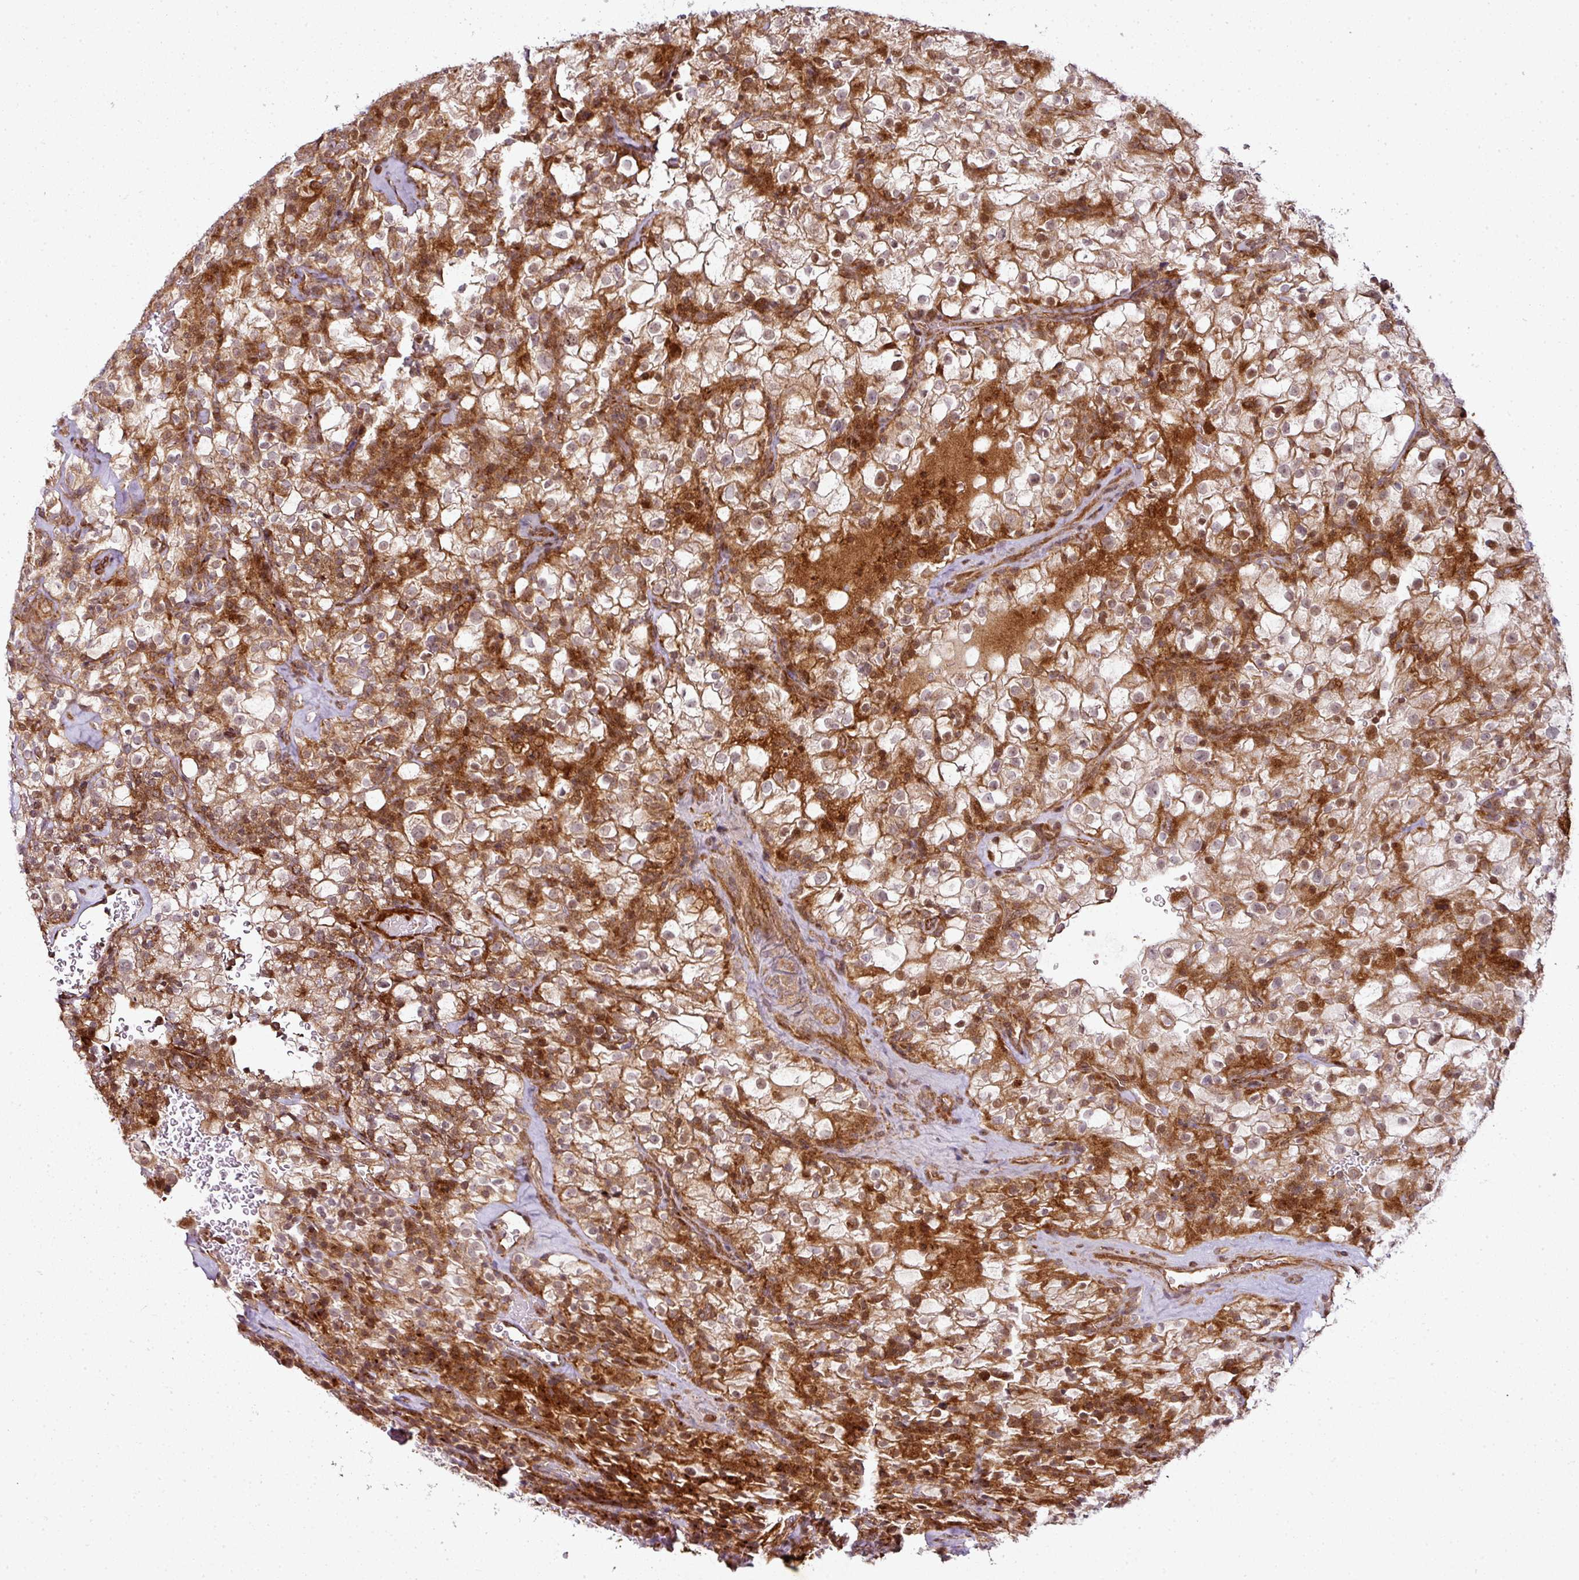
{"staining": {"intensity": "moderate", "quantity": ">75%", "location": "cytoplasmic/membranous,nuclear"}, "tissue": "renal cancer", "cell_type": "Tumor cells", "image_type": "cancer", "snomed": [{"axis": "morphology", "description": "Adenocarcinoma, NOS"}, {"axis": "topography", "description": "Kidney"}], "caption": "IHC image of renal cancer stained for a protein (brown), which shows medium levels of moderate cytoplasmic/membranous and nuclear positivity in approximately >75% of tumor cells.", "gene": "ATAT1", "patient": {"sex": "female", "age": 74}}